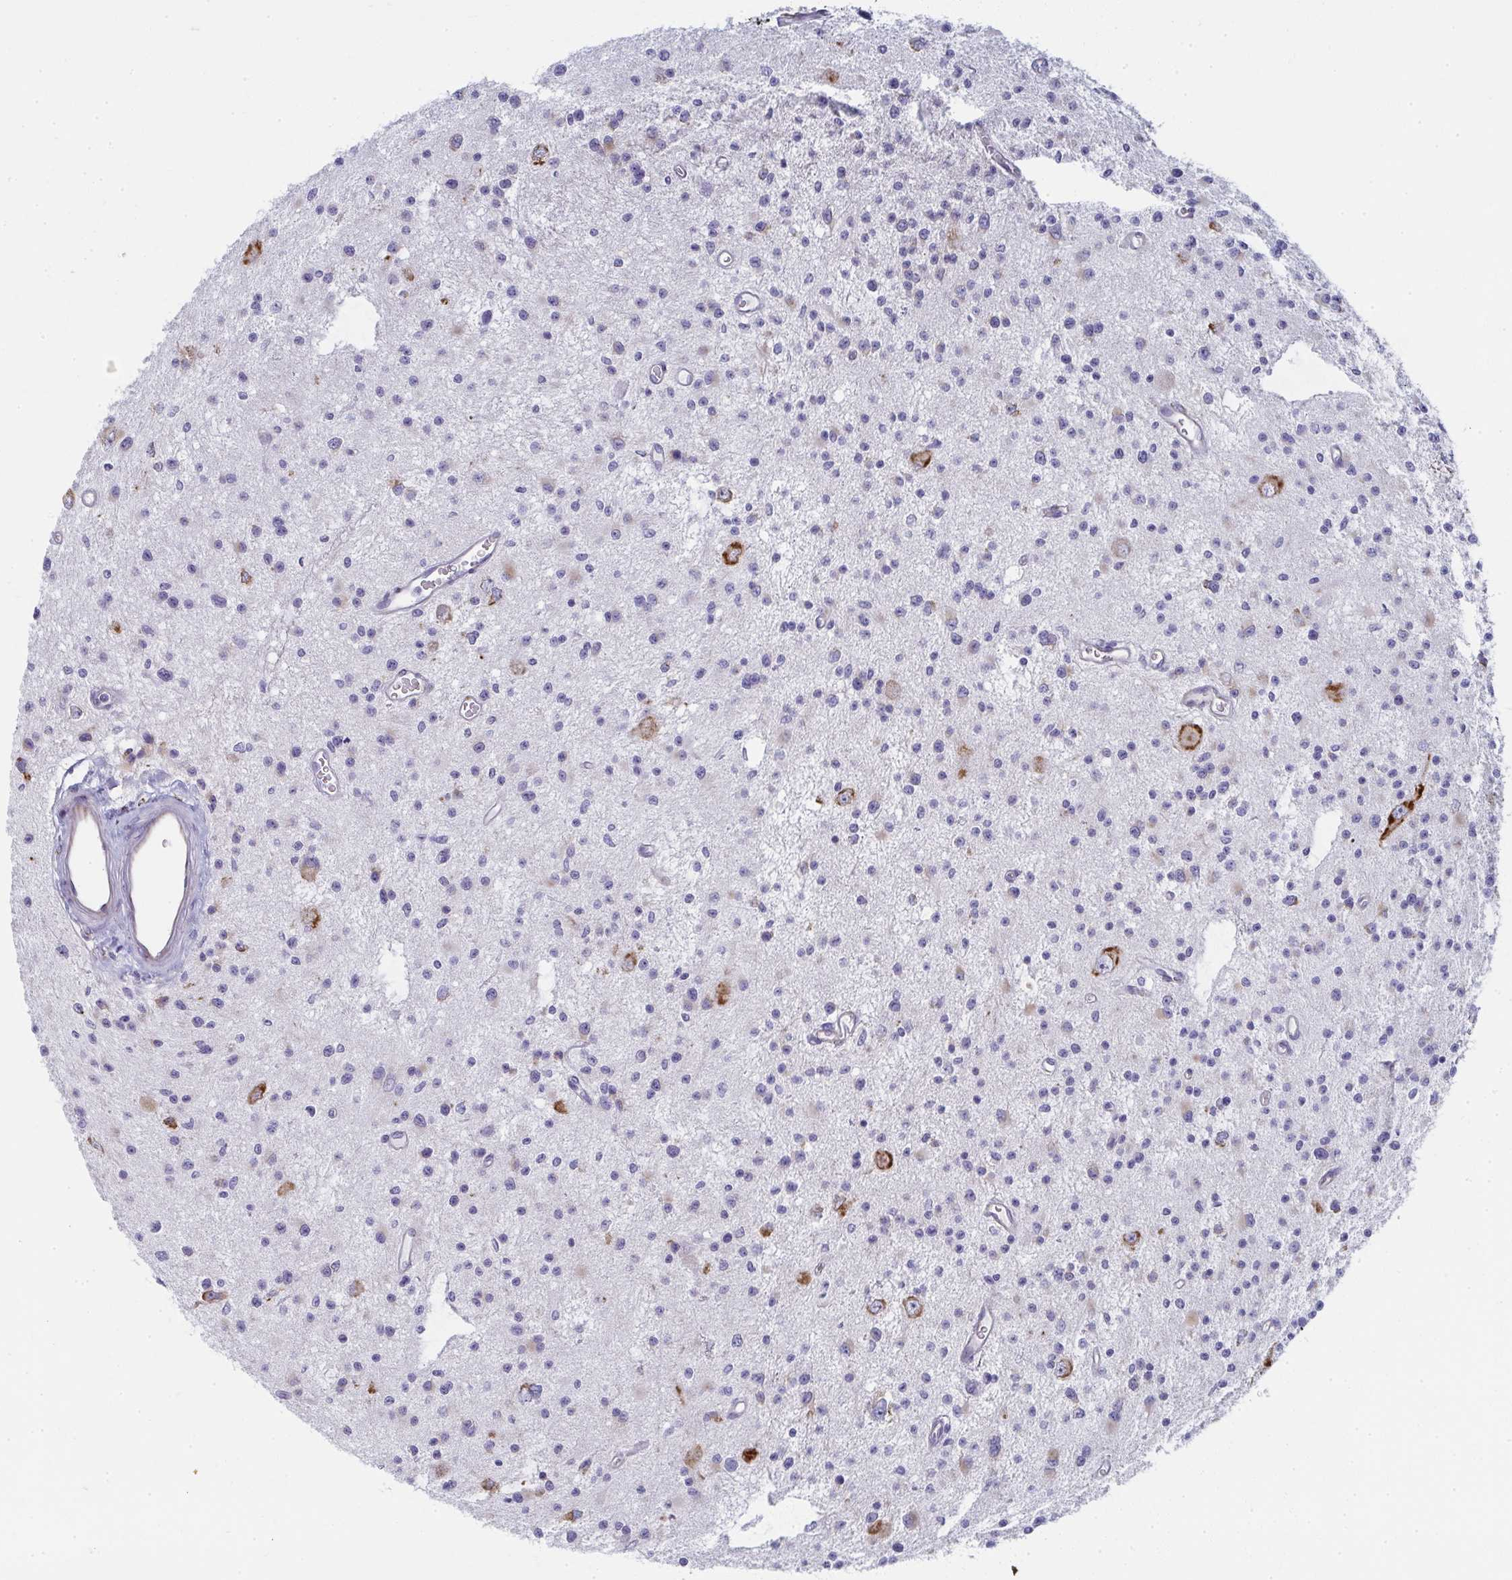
{"staining": {"intensity": "negative", "quantity": "none", "location": "none"}, "tissue": "glioma", "cell_type": "Tumor cells", "image_type": "cancer", "snomed": [{"axis": "morphology", "description": "Glioma, malignant, Low grade"}, {"axis": "topography", "description": "Brain"}], "caption": "An IHC histopathology image of malignant low-grade glioma is shown. There is no staining in tumor cells of malignant low-grade glioma.", "gene": "SHROOM1", "patient": {"sex": "male", "age": 43}}